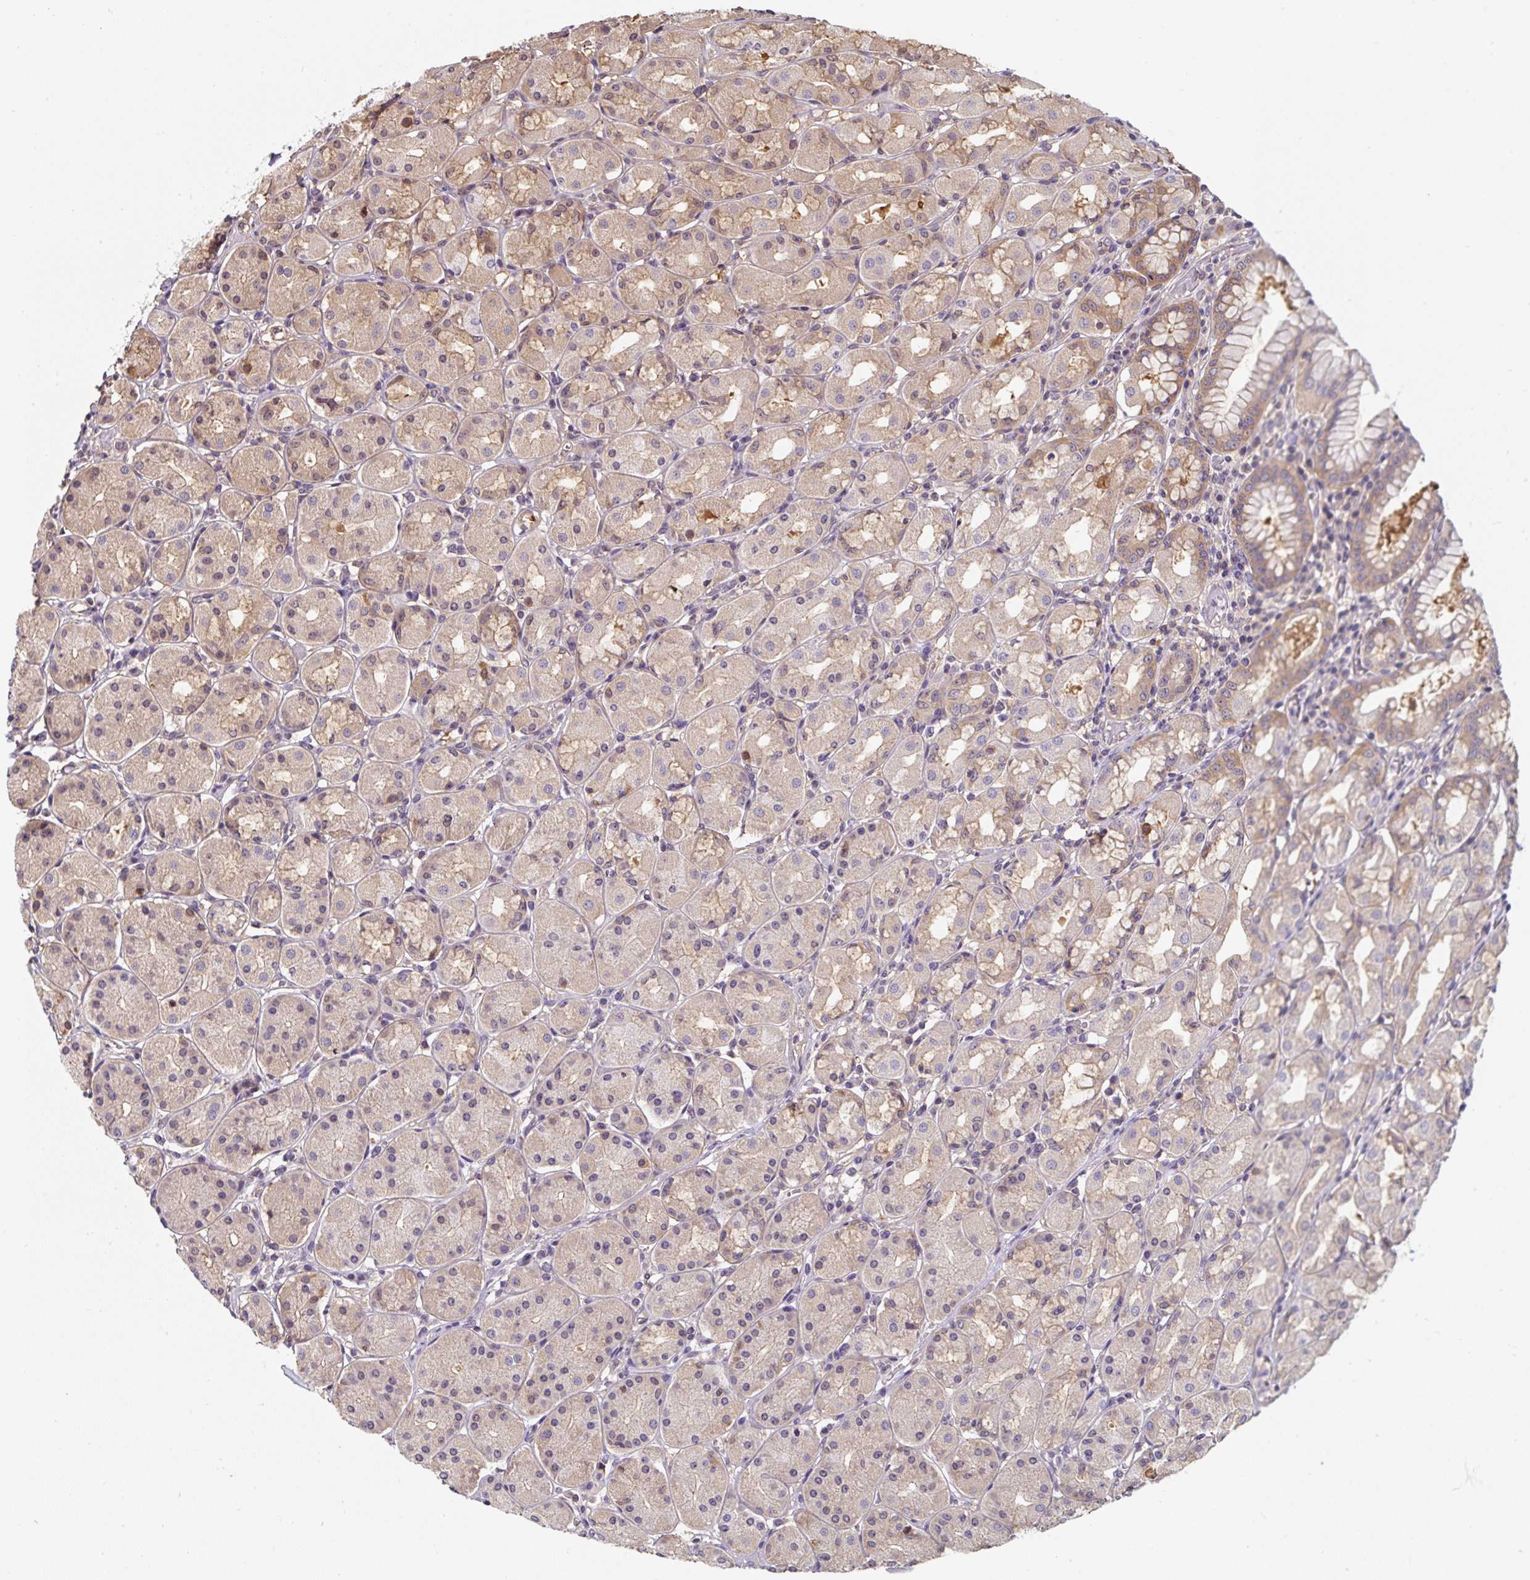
{"staining": {"intensity": "moderate", "quantity": "25%-75%", "location": "cytoplasmic/membranous"}, "tissue": "stomach", "cell_type": "Glandular cells", "image_type": "normal", "snomed": [{"axis": "morphology", "description": "Normal tissue, NOS"}, {"axis": "topography", "description": "Stomach"}, {"axis": "topography", "description": "Stomach, lower"}], "caption": "Immunohistochemistry (IHC) staining of unremarkable stomach, which shows medium levels of moderate cytoplasmic/membranous staining in about 25%-75% of glandular cells indicating moderate cytoplasmic/membranous protein positivity. The staining was performed using DAB (brown) for protein detection and nuclei were counterstained in hematoxylin (blue).", "gene": "ST13", "patient": {"sex": "female", "age": 56}}